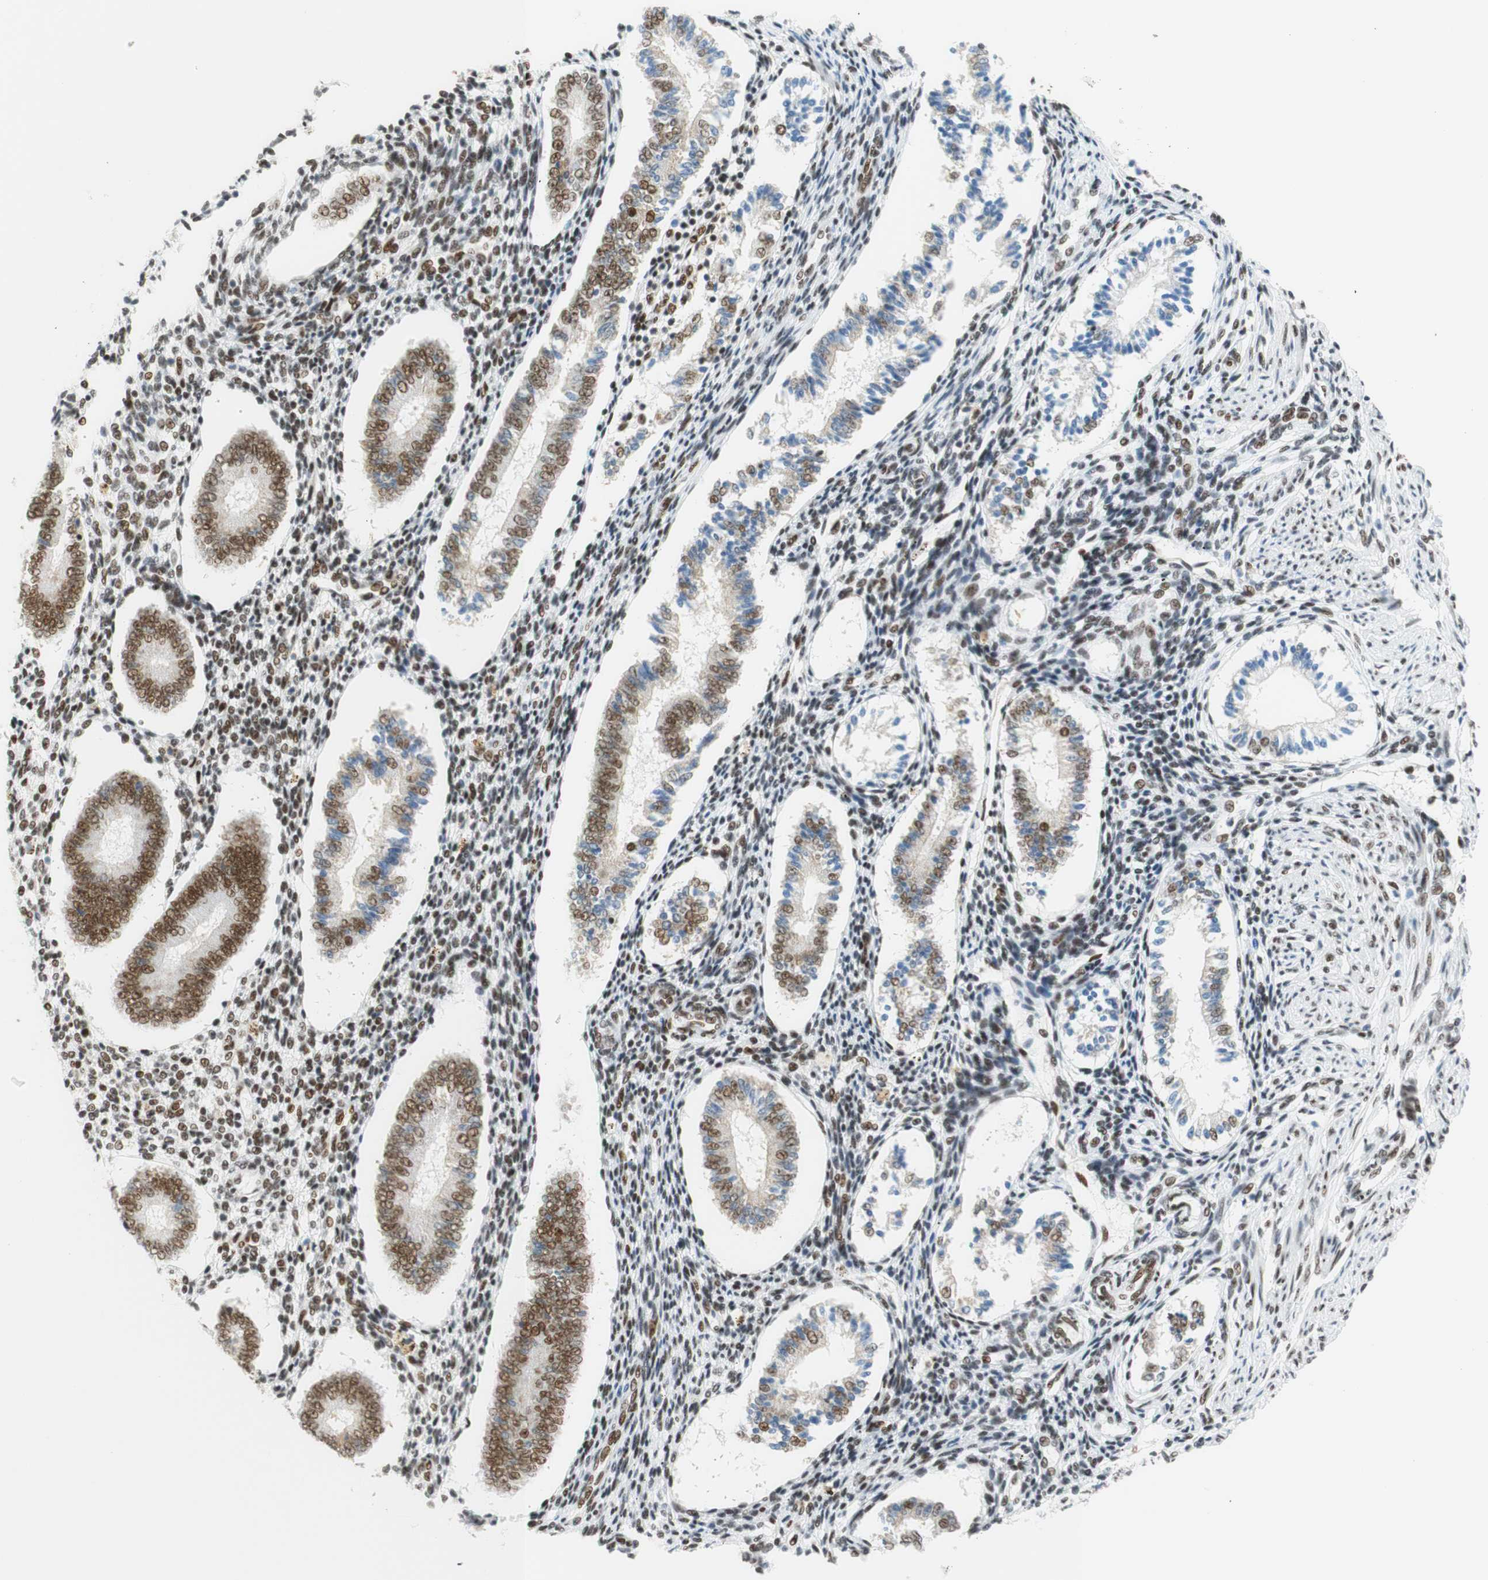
{"staining": {"intensity": "moderate", "quantity": ">75%", "location": "nuclear"}, "tissue": "endometrium", "cell_type": "Cells in endometrial stroma", "image_type": "normal", "snomed": [{"axis": "morphology", "description": "Normal tissue, NOS"}, {"axis": "topography", "description": "Endometrium"}], "caption": "Brown immunohistochemical staining in benign endometrium shows moderate nuclear expression in approximately >75% of cells in endometrial stroma.", "gene": "RNF20", "patient": {"sex": "female", "age": 42}}